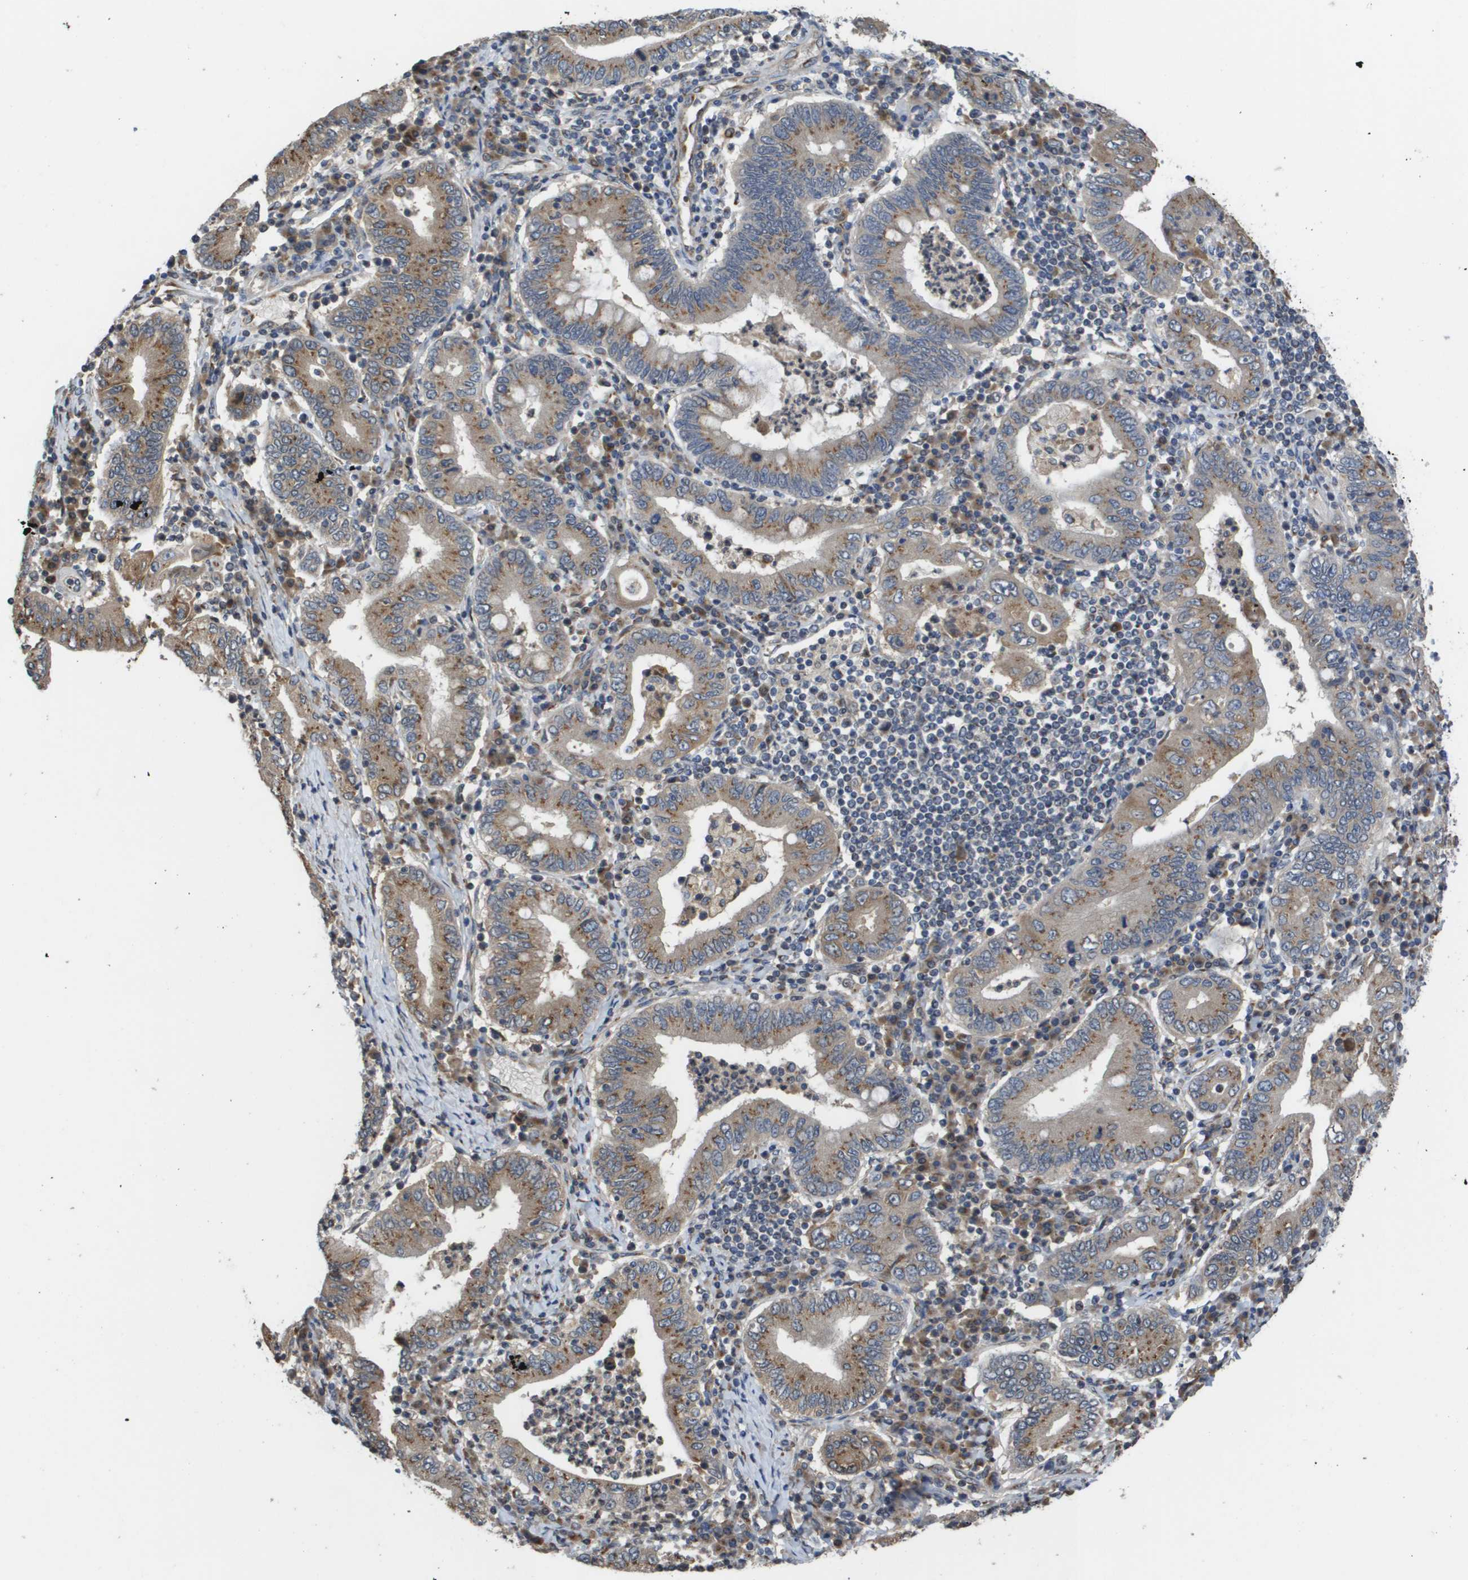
{"staining": {"intensity": "moderate", "quantity": ">75%", "location": "cytoplasmic/membranous"}, "tissue": "stomach cancer", "cell_type": "Tumor cells", "image_type": "cancer", "snomed": [{"axis": "morphology", "description": "Normal tissue, NOS"}, {"axis": "morphology", "description": "Adenocarcinoma, NOS"}, {"axis": "topography", "description": "Esophagus"}, {"axis": "topography", "description": "Stomach, upper"}, {"axis": "topography", "description": "Peripheral nerve tissue"}], "caption": "Tumor cells show medium levels of moderate cytoplasmic/membranous staining in approximately >75% of cells in stomach cancer (adenocarcinoma). (DAB (3,3'-diaminobenzidine) IHC with brightfield microscopy, high magnification).", "gene": "PCK1", "patient": {"sex": "male", "age": 62}}